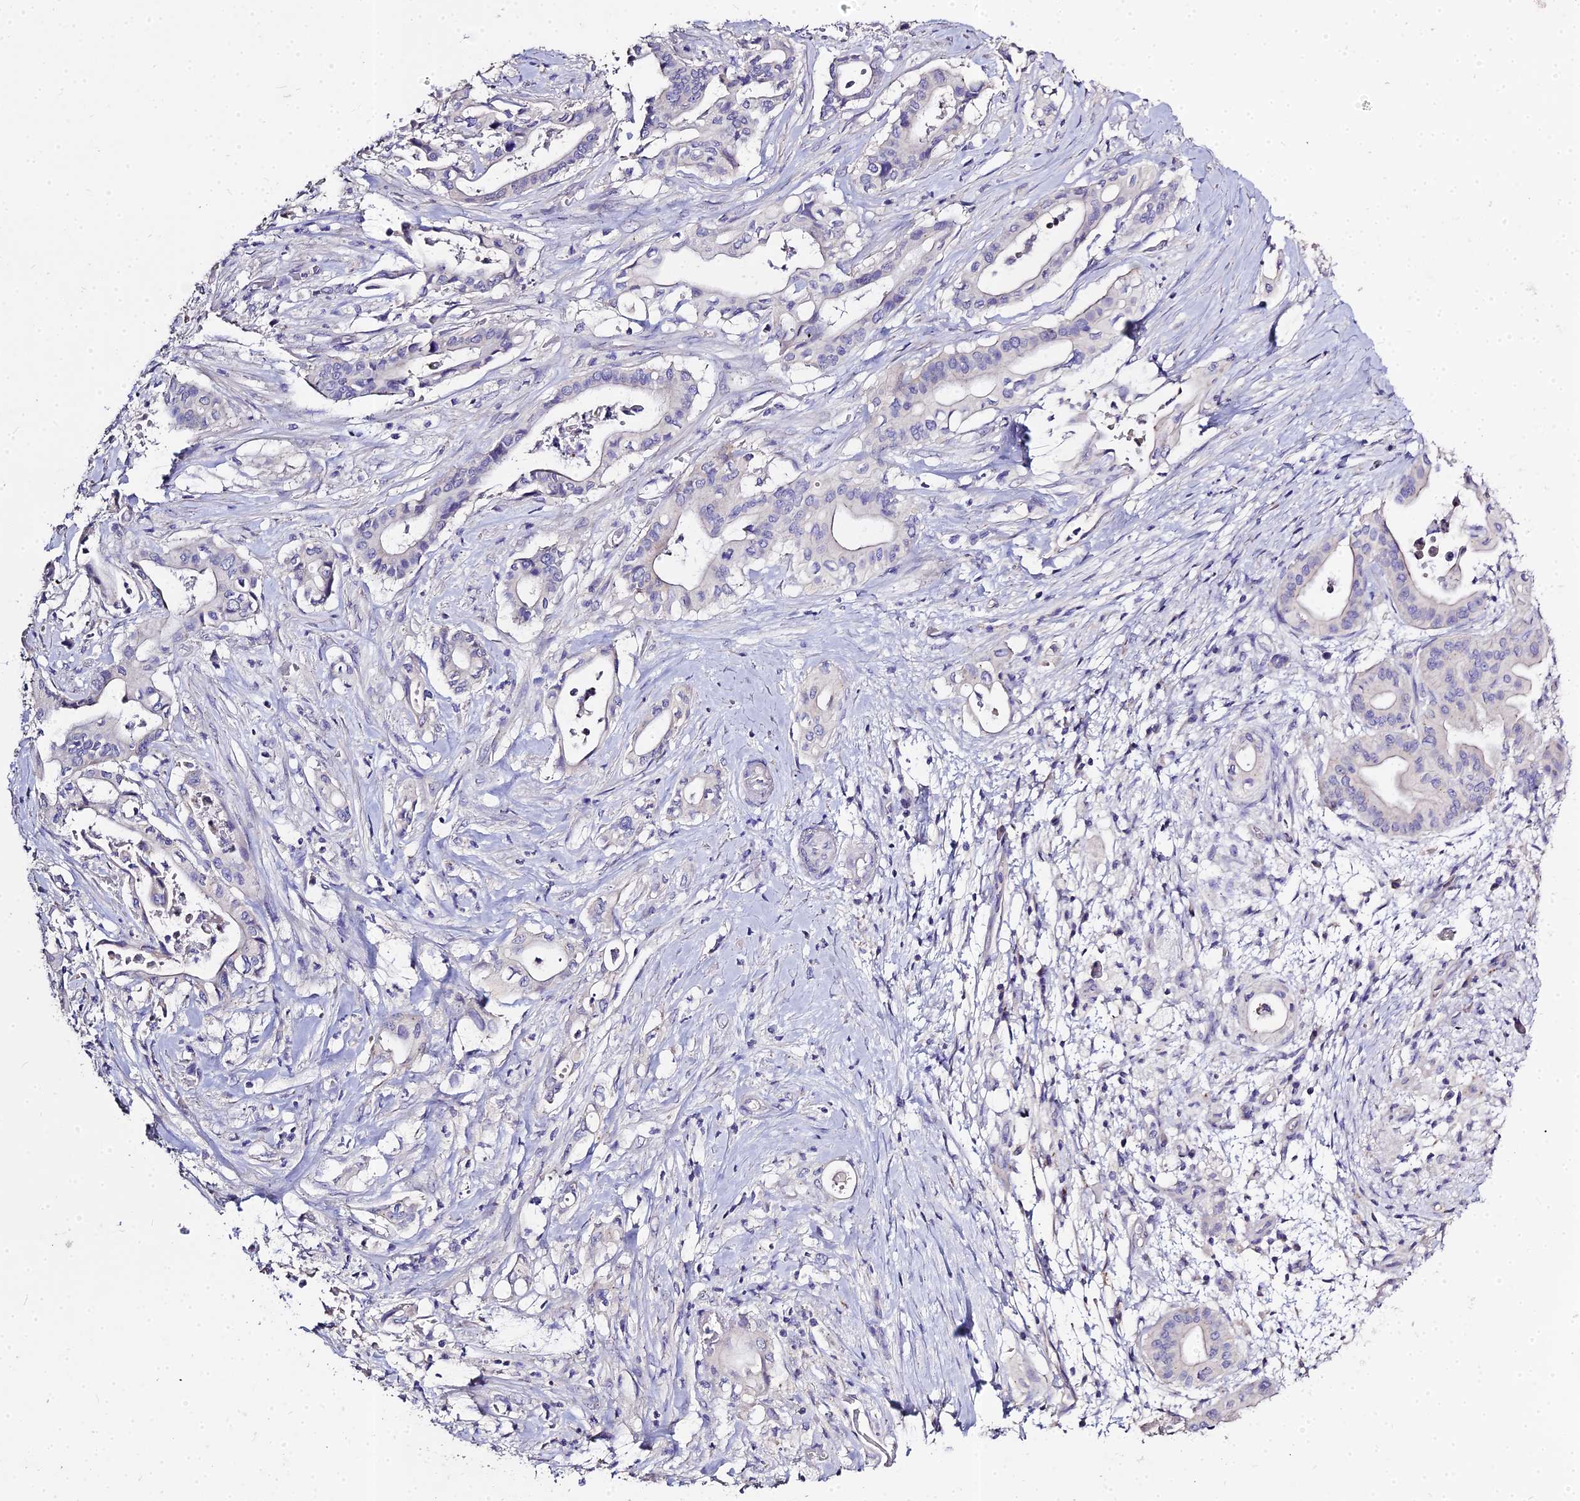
{"staining": {"intensity": "negative", "quantity": "none", "location": "none"}, "tissue": "pancreatic cancer", "cell_type": "Tumor cells", "image_type": "cancer", "snomed": [{"axis": "morphology", "description": "Adenocarcinoma, NOS"}, {"axis": "topography", "description": "Pancreas"}], "caption": "Pancreatic cancer was stained to show a protein in brown. There is no significant staining in tumor cells.", "gene": "GLYAT", "patient": {"sex": "female", "age": 77}}